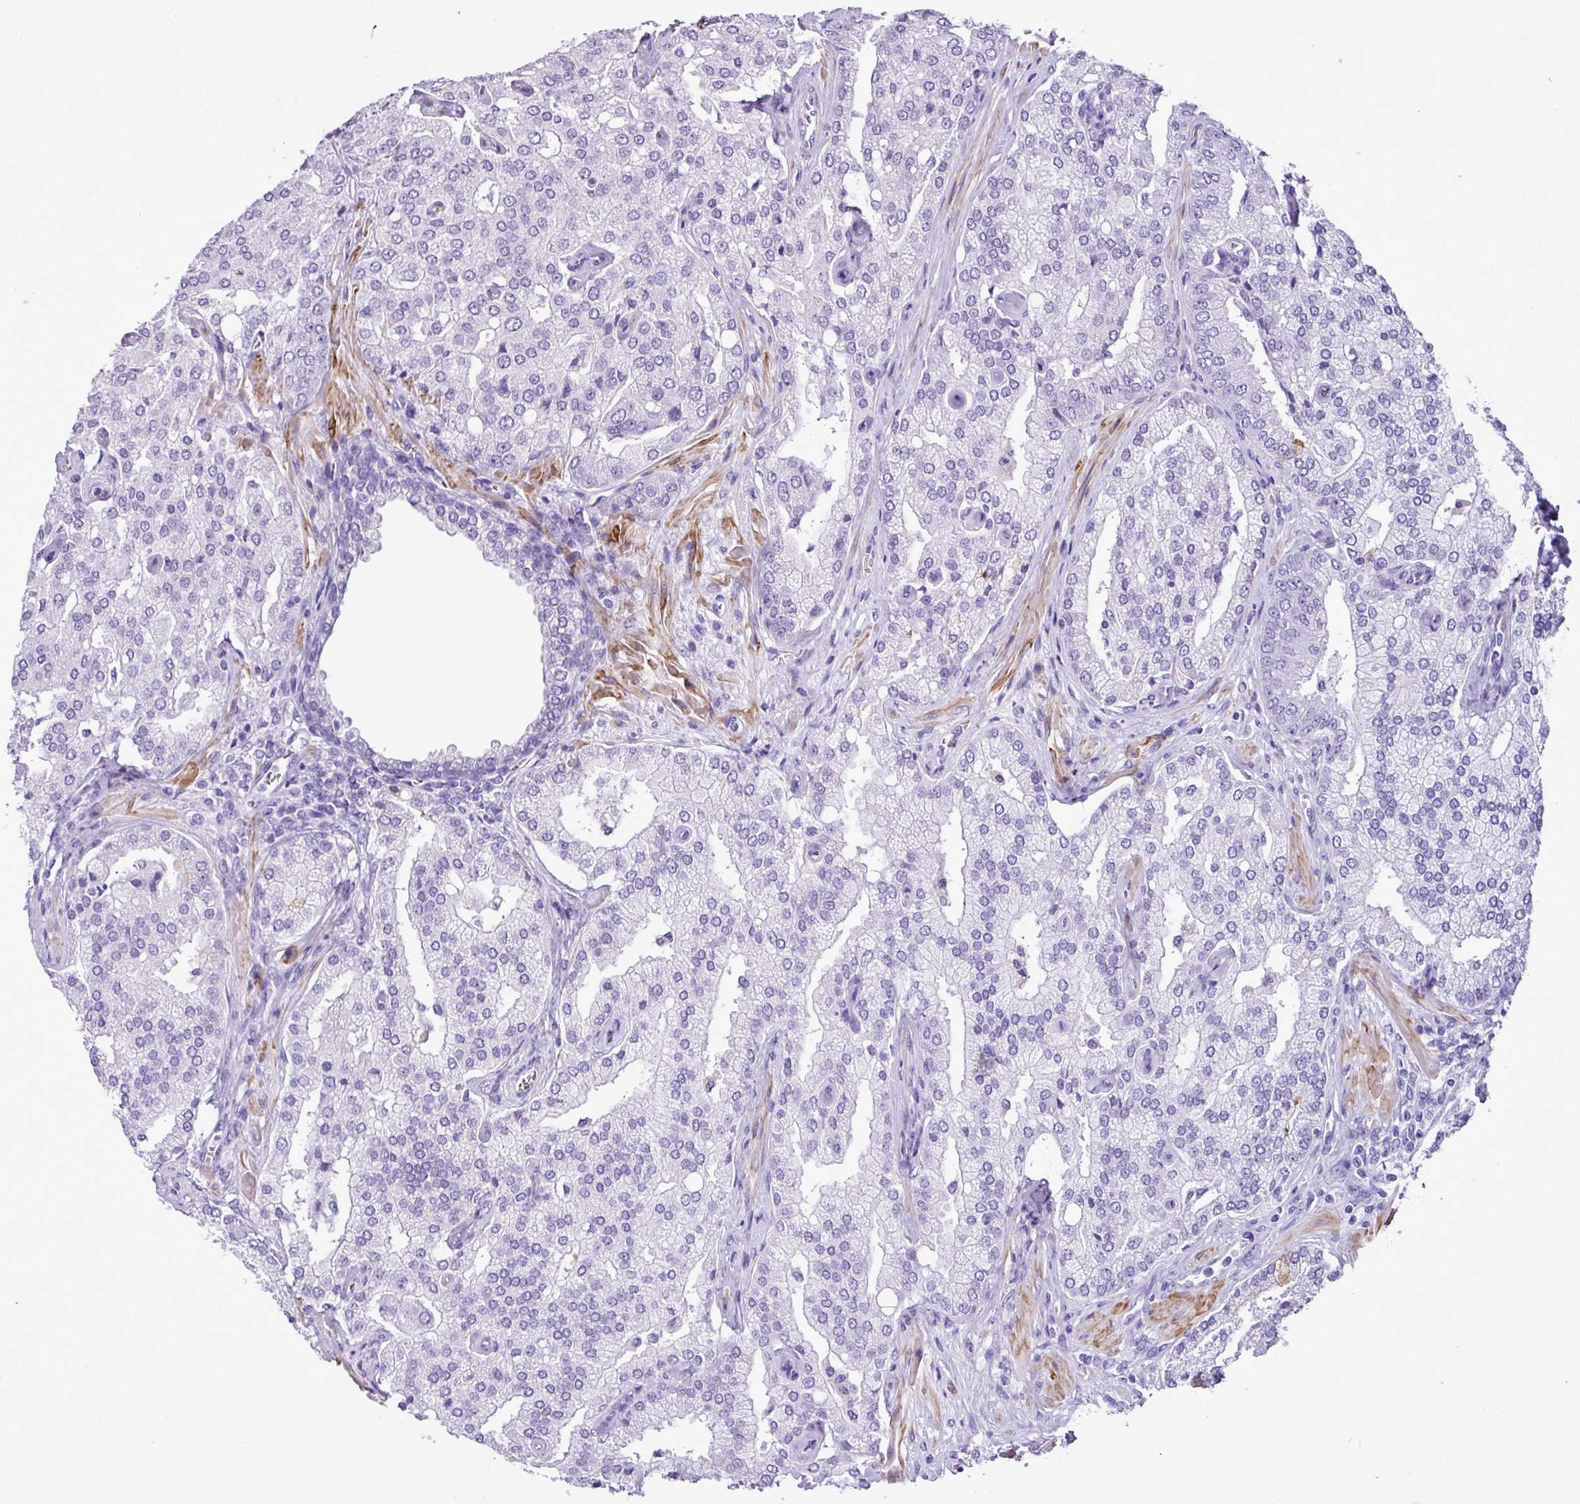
{"staining": {"intensity": "negative", "quantity": "none", "location": "none"}, "tissue": "prostate cancer", "cell_type": "Tumor cells", "image_type": "cancer", "snomed": [{"axis": "morphology", "description": "Adenocarcinoma, High grade"}, {"axis": "topography", "description": "Prostate"}], "caption": "Immunohistochemistry (IHC) photomicrograph of human prostate adenocarcinoma (high-grade) stained for a protein (brown), which reveals no positivity in tumor cells. (Immunohistochemistry (IHC), brightfield microscopy, high magnification).", "gene": "ZSCAN5A", "patient": {"sex": "male", "age": 68}}